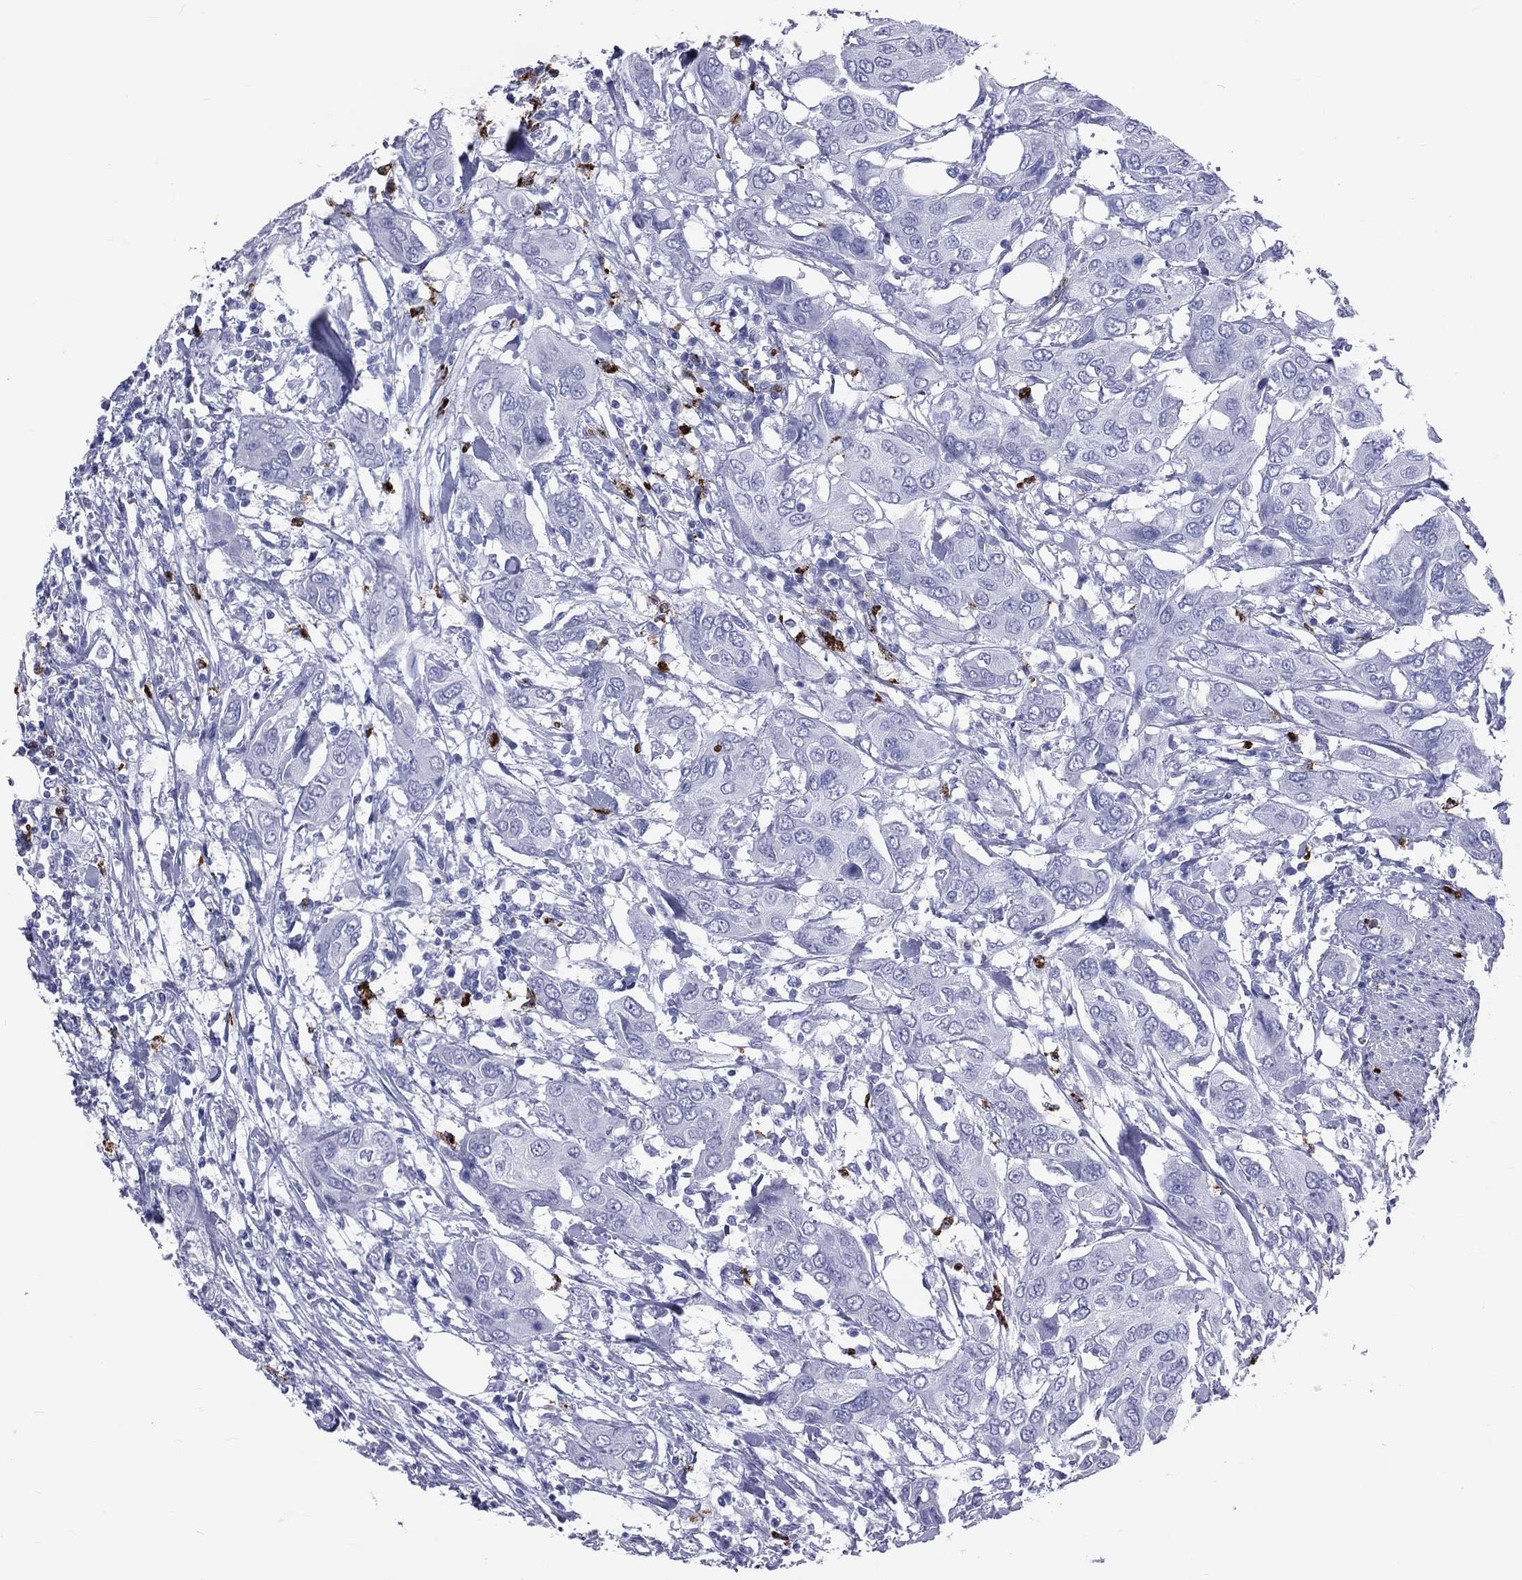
{"staining": {"intensity": "negative", "quantity": "none", "location": "none"}, "tissue": "urothelial cancer", "cell_type": "Tumor cells", "image_type": "cancer", "snomed": [{"axis": "morphology", "description": "Urothelial carcinoma, NOS"}, {"axis": "morphology", "description": "Urothelial carcinoma, High grade"}, {"axis": "topography", "description": "Urinary bladder"}], "caption": "DAB immunohistochemical staining of urothelial carcinoma (high-grade) shows no significant staining in tumor cells.", "gene": "PGLYRP1", "patient": {"sex": "male", "age": 63}}